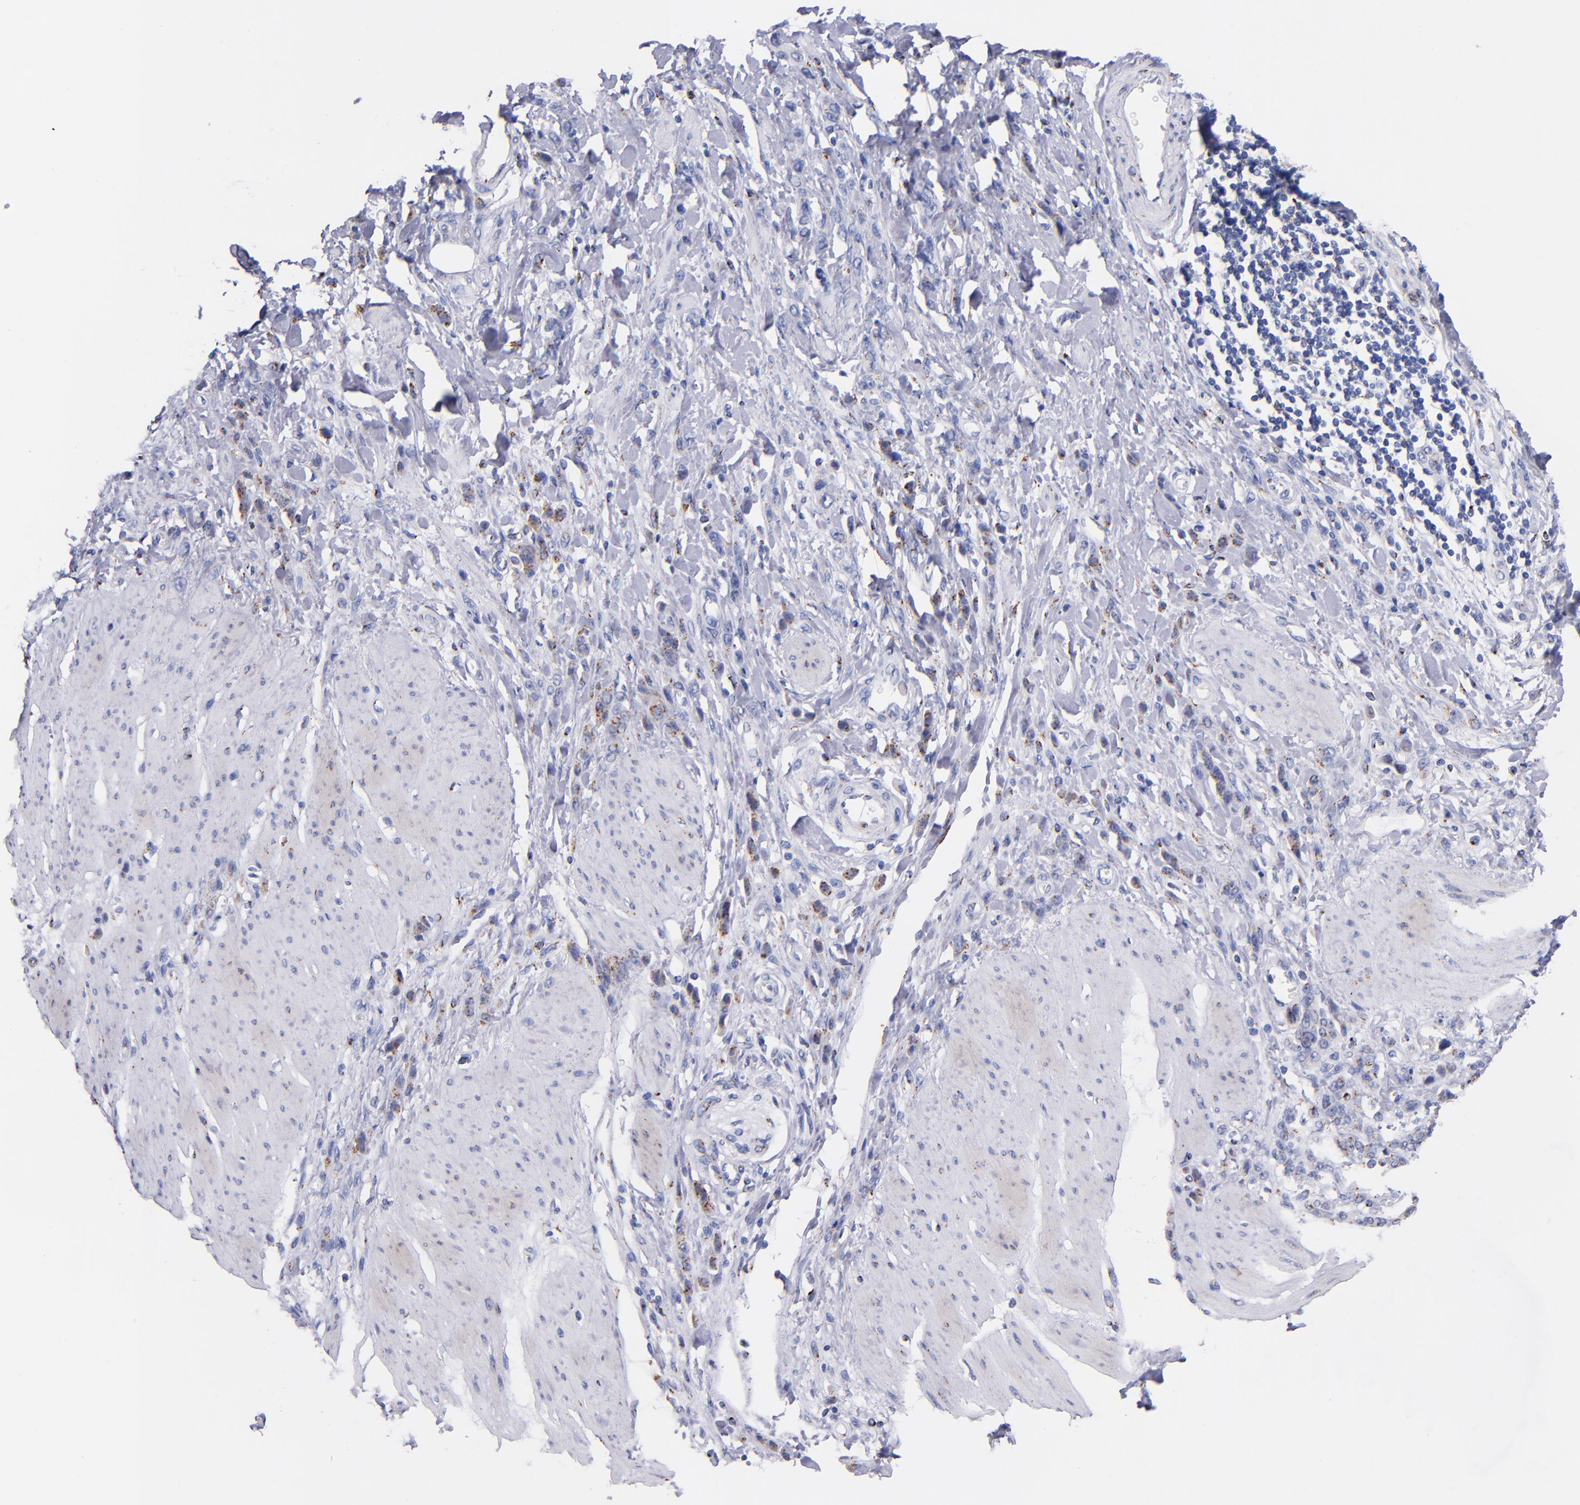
{"staining": {"intensity": "moderate", "quantity": "<25%", "location": "cytoplasmic/membranous"}, "tissue": "stomach cancer", "cell_type": "Tumor cells", "image_type": "cancer", "snomed": [{"axis": "morphology", "description": "Normal tissue, NOS"}, {"axis": "morphology", "description": "Adenocarcinoma, NOS"}, {"axis": "topography", "description": "Stomach"}], "caption": "Immunohistochemical staining of human adenocarcinoma (stomach) reveals low levels of moderate cytoplasmic/membranous positivity in approximately <25% of tumor cells.", "gene": "GOLIM4", "patient": {"sex": "male", "age": 82}}